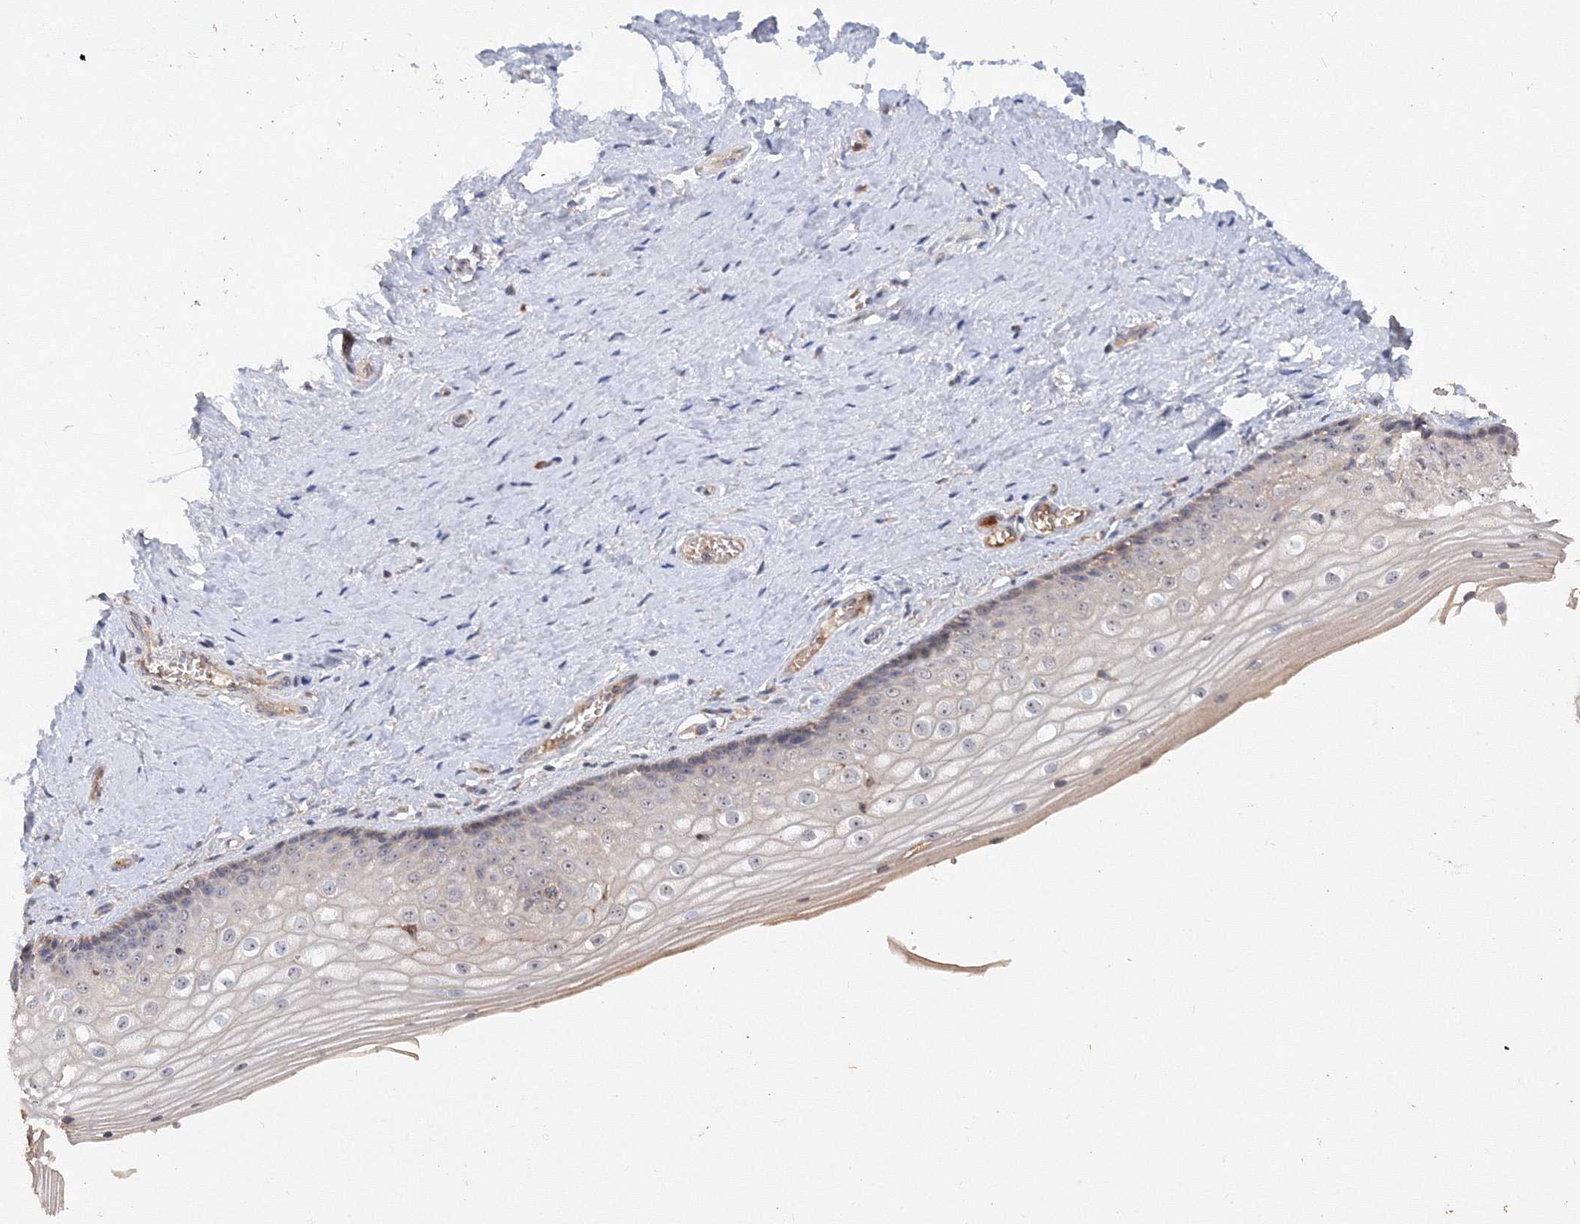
{"staining": {"intensity": "weak", "quantity": "<25%", "location": "cytoplasmic/membranous"}, "tissue": "vagina", "cell_type": "Squamous epithelial cells", "image_type": "normal", "snomed": [{"axis": "morphology", "description": "Normal tissue, NOS"}, {"axis": "topography", "description": "Vagina"}], "caption": "A high-resolution micrograph shows IHC staining of unremarkable vagina, which displays no significant staining in squamous epithelial cells.", "gene": "GRINA", "patient": {"sex": "female", "age": 46}}